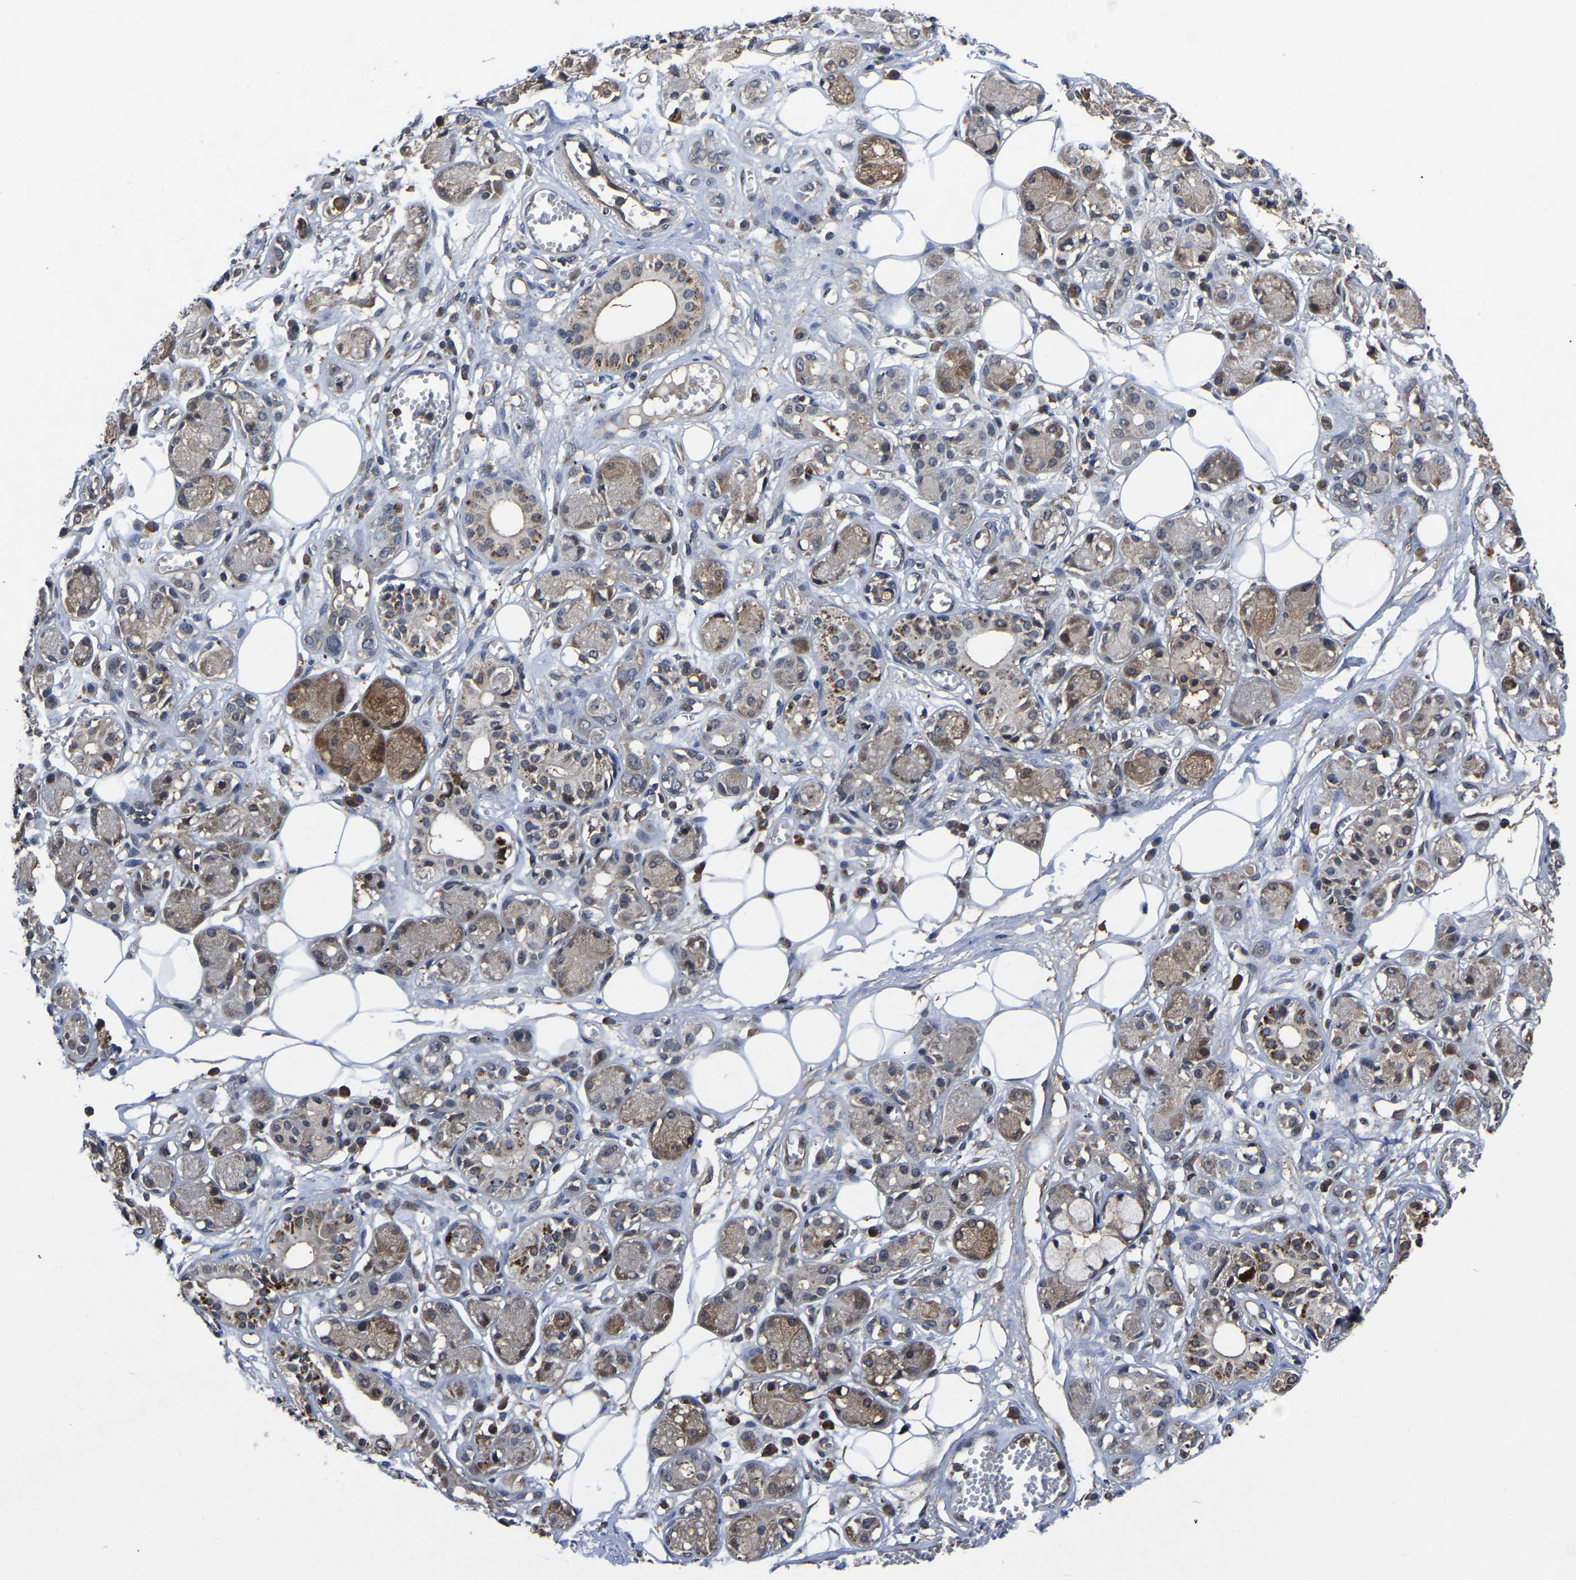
{"staining": {"intensity": "weak", "quantity": "25%-75%", "location": "cytoplasmic/membranous"}, "tissue": "adipose tissue", "cell_type": "Adipocytes", "image_type": "normal", "snomed": [{"axis": "morphology", "description": "Normal tissue, NOS"}, {"axis": "morphology", "description": "Inflammation, NOS"}, {"axis": "topography", "description": "Salivary gland"}, {"axis": "topography", "description": "Peripheral nerve tissue"}], "caption": "Immunohistochemistry (DAB) staining of unremarkable adipose tissue reveals weak cytoplasmic/membranous protein positivity in approximately 25%-75% of adipocytes.", "gene": "FGD5", "patient": {"sex": "female", "age": 75}}